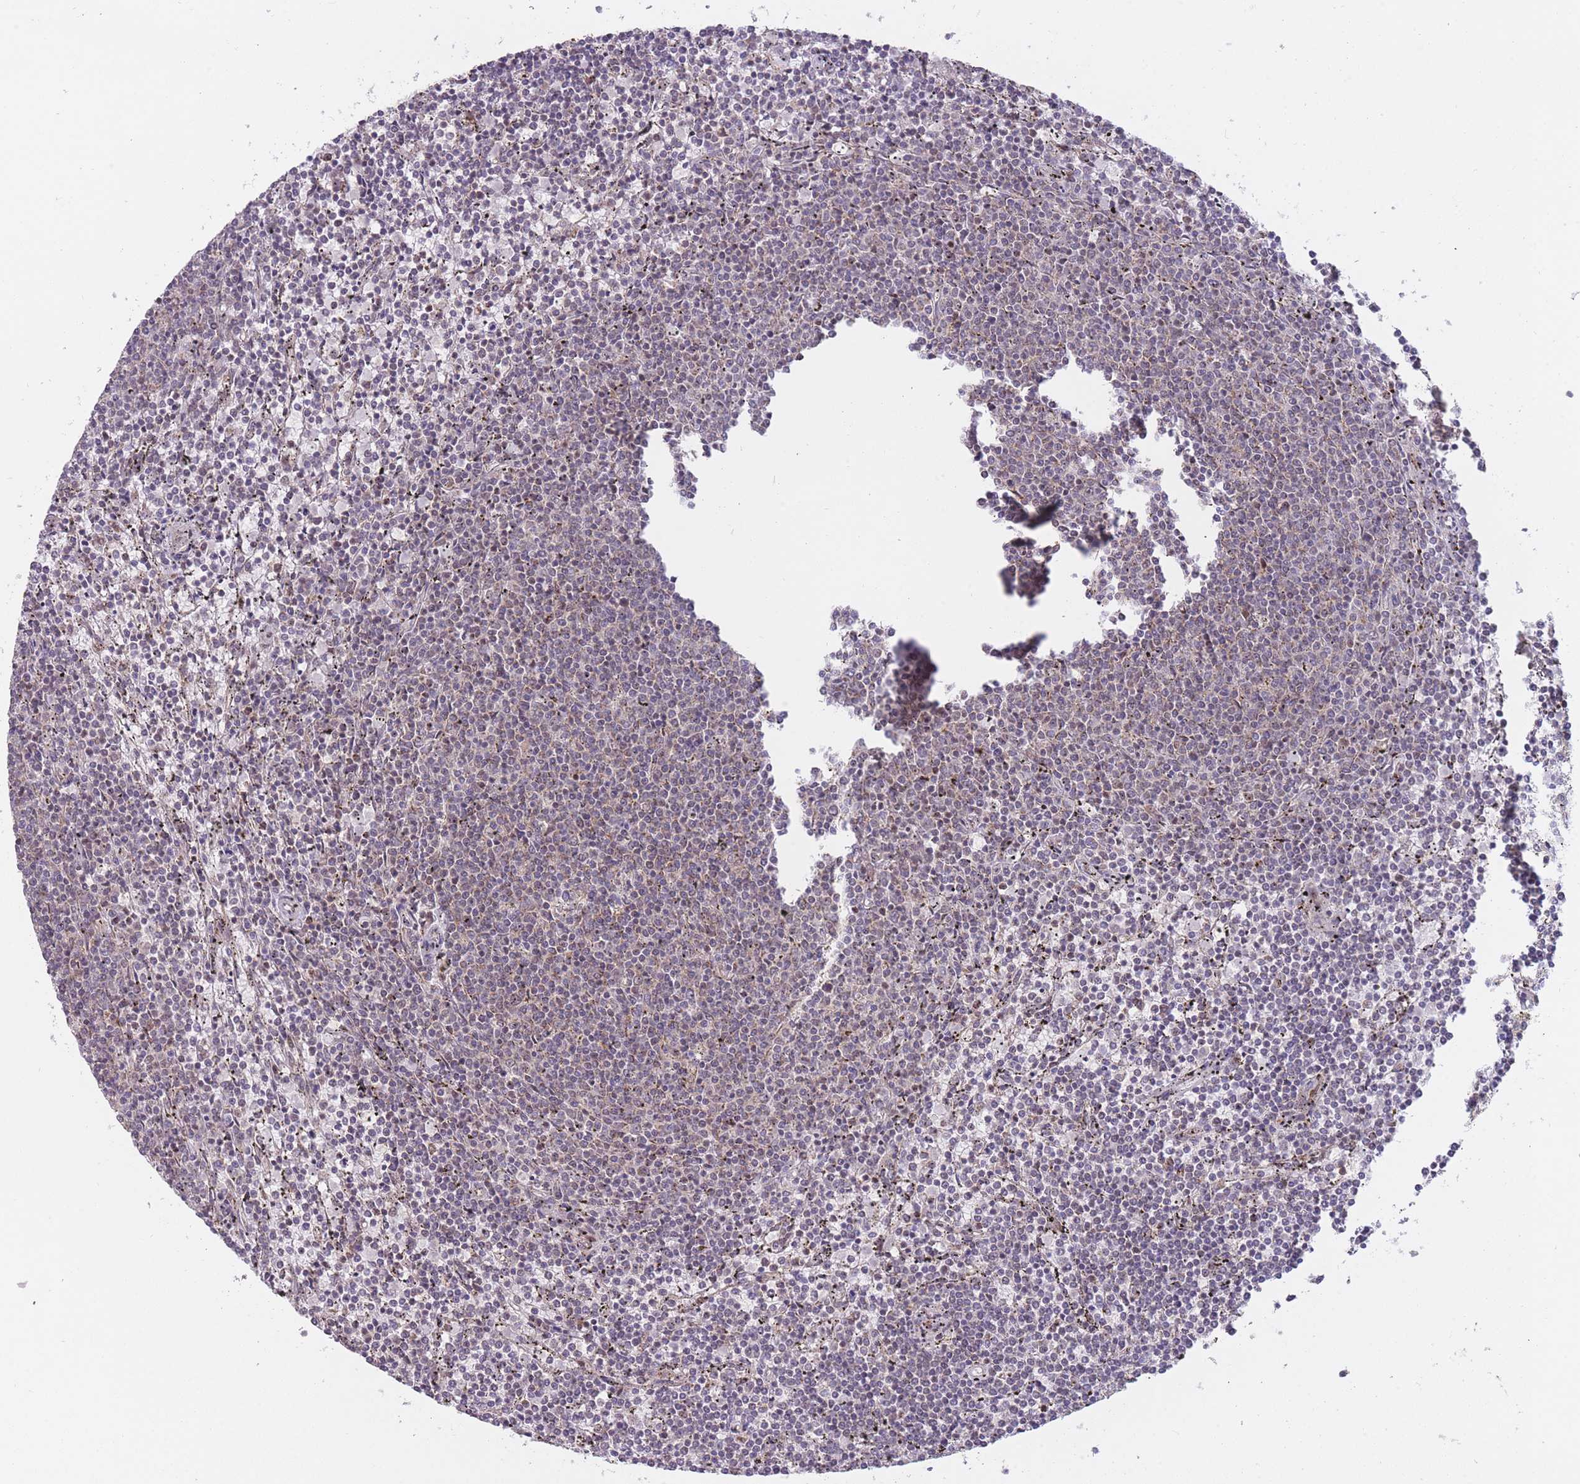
{"staining": {"intensity": "negative", "quantity": "none", "location": "none"}, "tissue": "lymphoma", "cell_type": "Tumor cells", "image_type": "cancer", "snomed": [{"axis": "morphology", "description": "Malignant lymphoma, non-Hodgkin's type, Low grade"}, {"axis": "topography", "description": "Spleen"}], "caption": "Protein analysis of lymphoma shows no significant staining in tumor cells. Brightfield microscopy of immunohistochemistry stained with DAB (brown) and hematoxylin (blue), captured at high magnification.", "gene": "DPYSL4", "patient": {"sex": "female", "age": 50}}